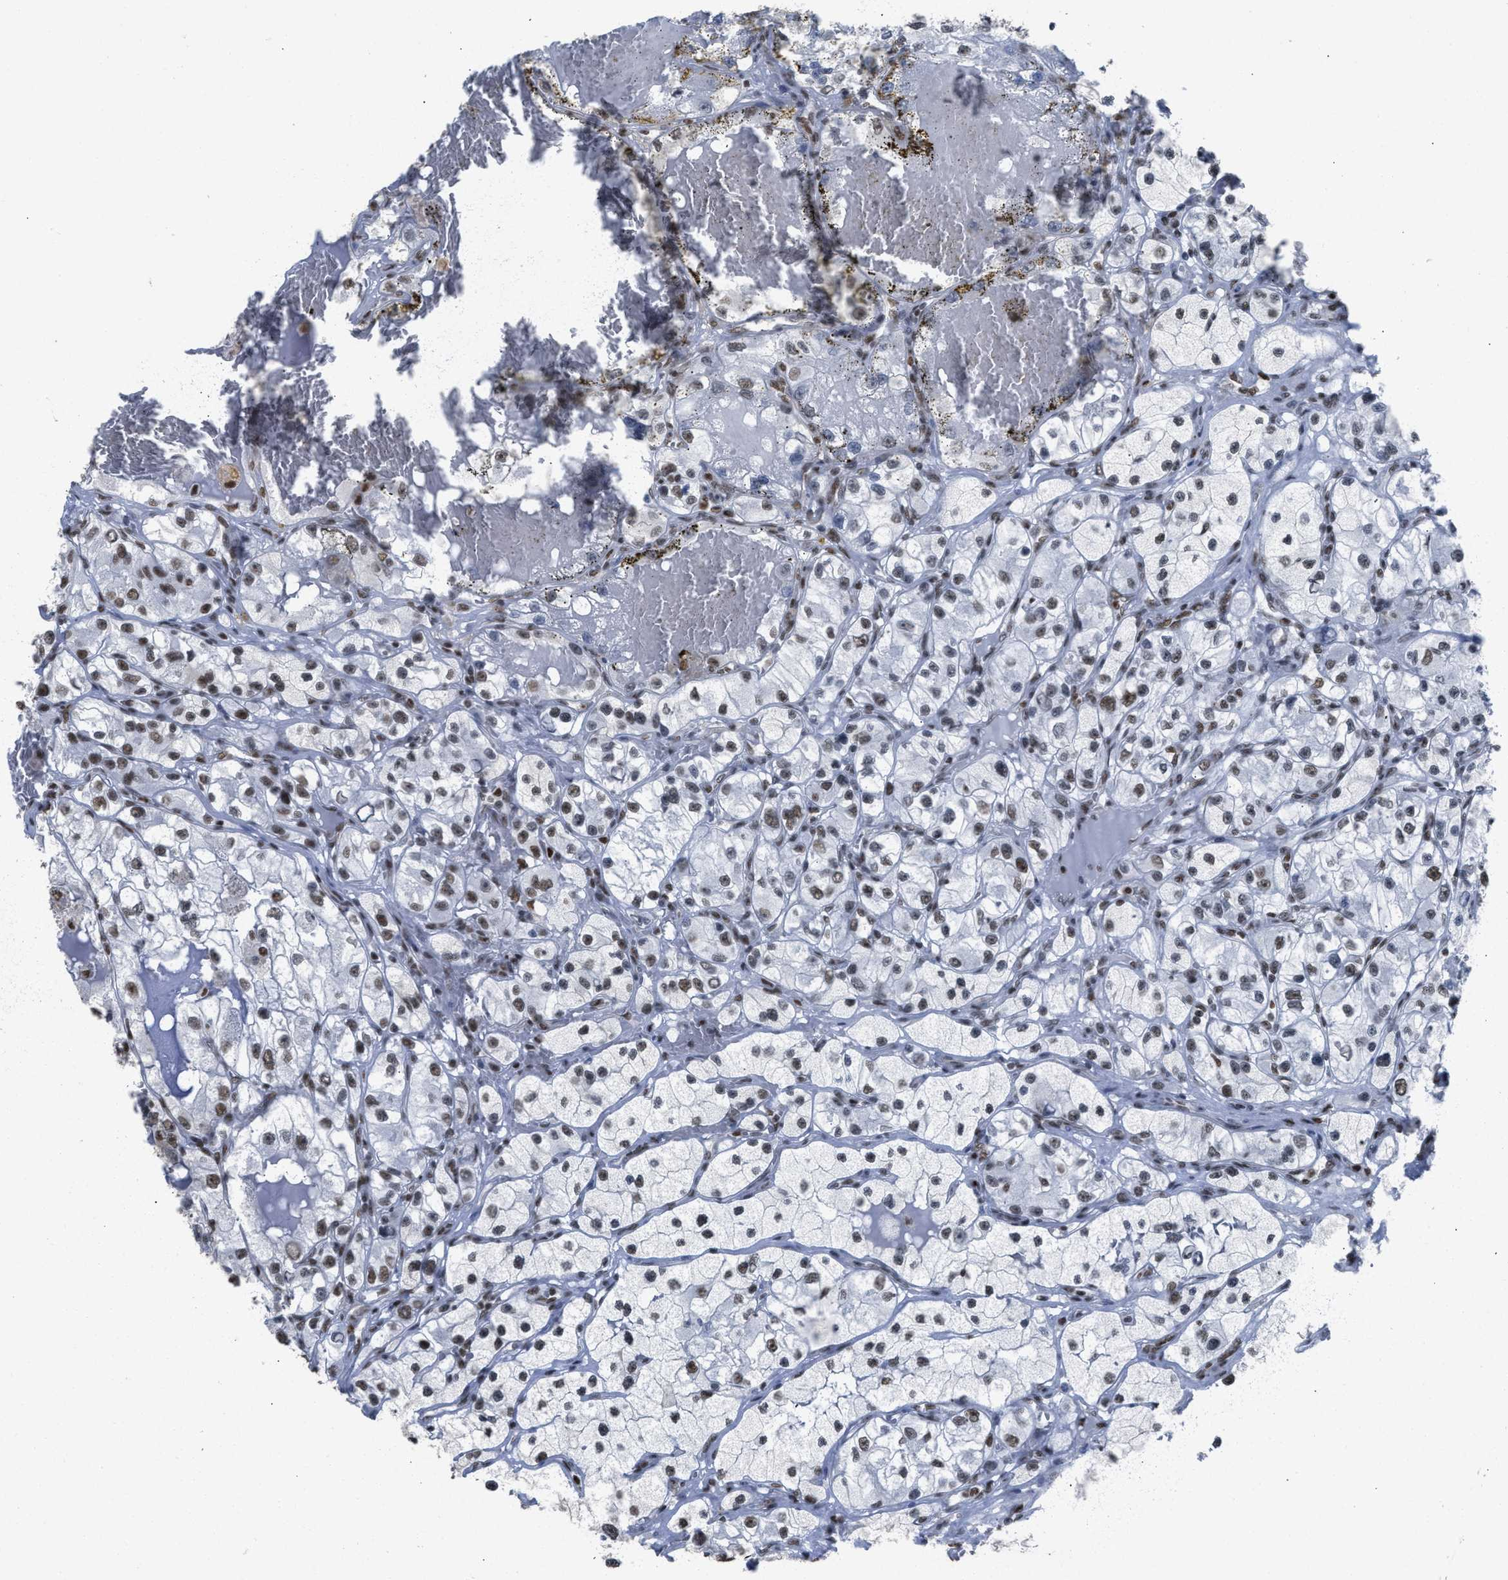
{"staining": {"intensity": "strong", "quantity": ">75%", "location": "nuclear"}, "tissue": "renal cancer", "cell_type": "Tumor cells", "image_type": "cancer", "snomed": [{"axis": "morphology", "description": "Adenocarcinoma, NOS"}, {"axis": "topography", "description": "Kidney"}], "caption": "Human renal cancer (adenocarcinoma) stained for a protein (brown) demonstrates strong nuclear positive staining in approximately >75% of tumor cells.", "gene": "SCAF4", "patient": {"sex": "female", "age": 57}}